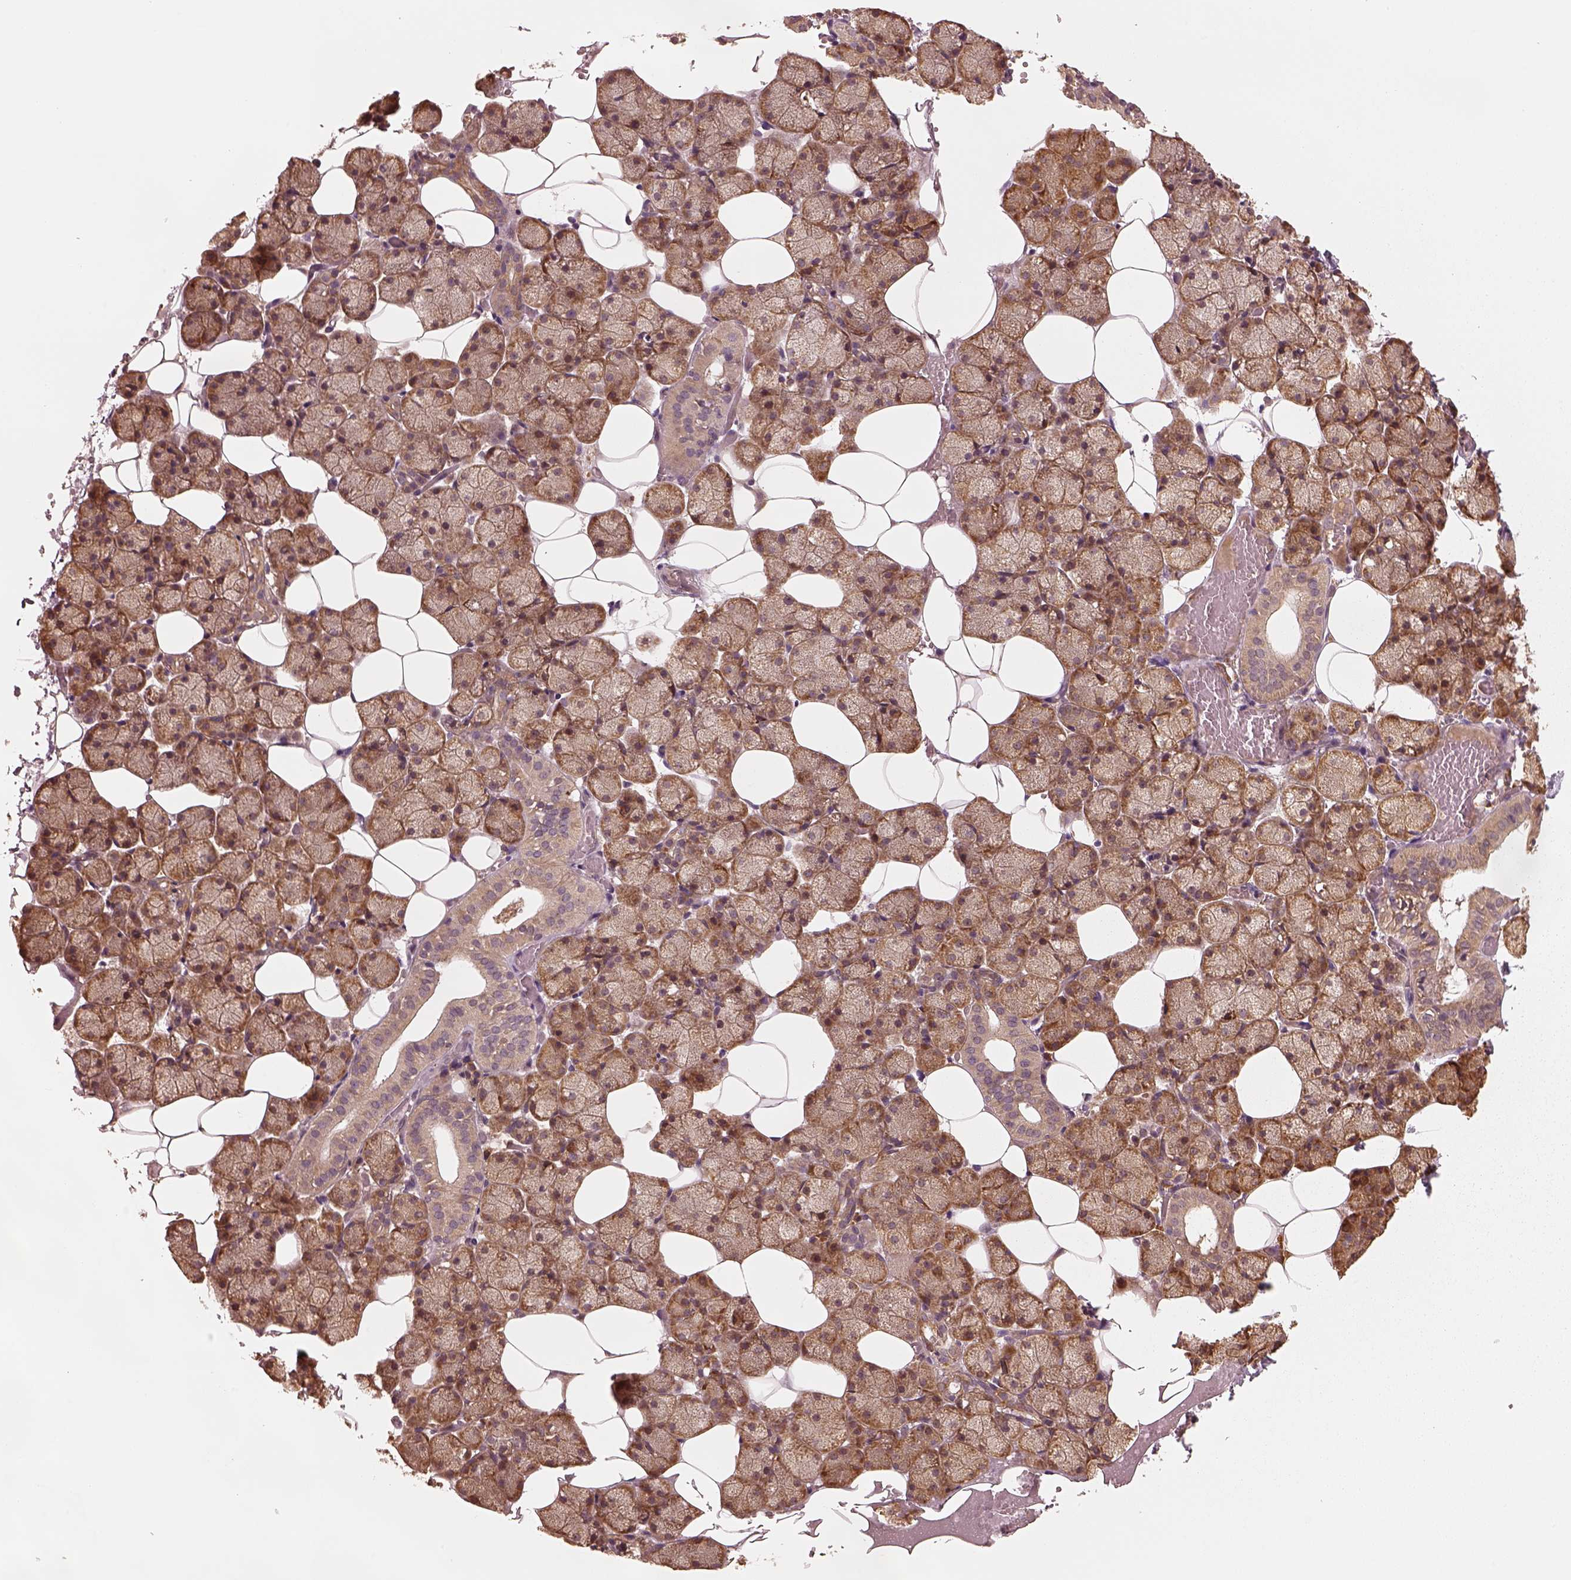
{"staining": {"intensity": "moderate", "quantity": ">75%", "location": "cytoplasmic/membranous"}, "tissue": "salivary gland", "cell_type": "Glandular cells", "image_type": "normal", "snomed": [{"axis": "morphology", "description": "Normal tissue, NOS"}, {"axis": "topography", "description": "Salivary gland"}], "caption": "A high-resolution photomicrograph shows immunohistochemistry (IHC) staining of benign salivary gland, which demonstrates moderate cytoplasmic/membranous staining in about >75% of glandular cells.", "gene": "RPS5", "patient": {"sex": "male", "age": 38}}